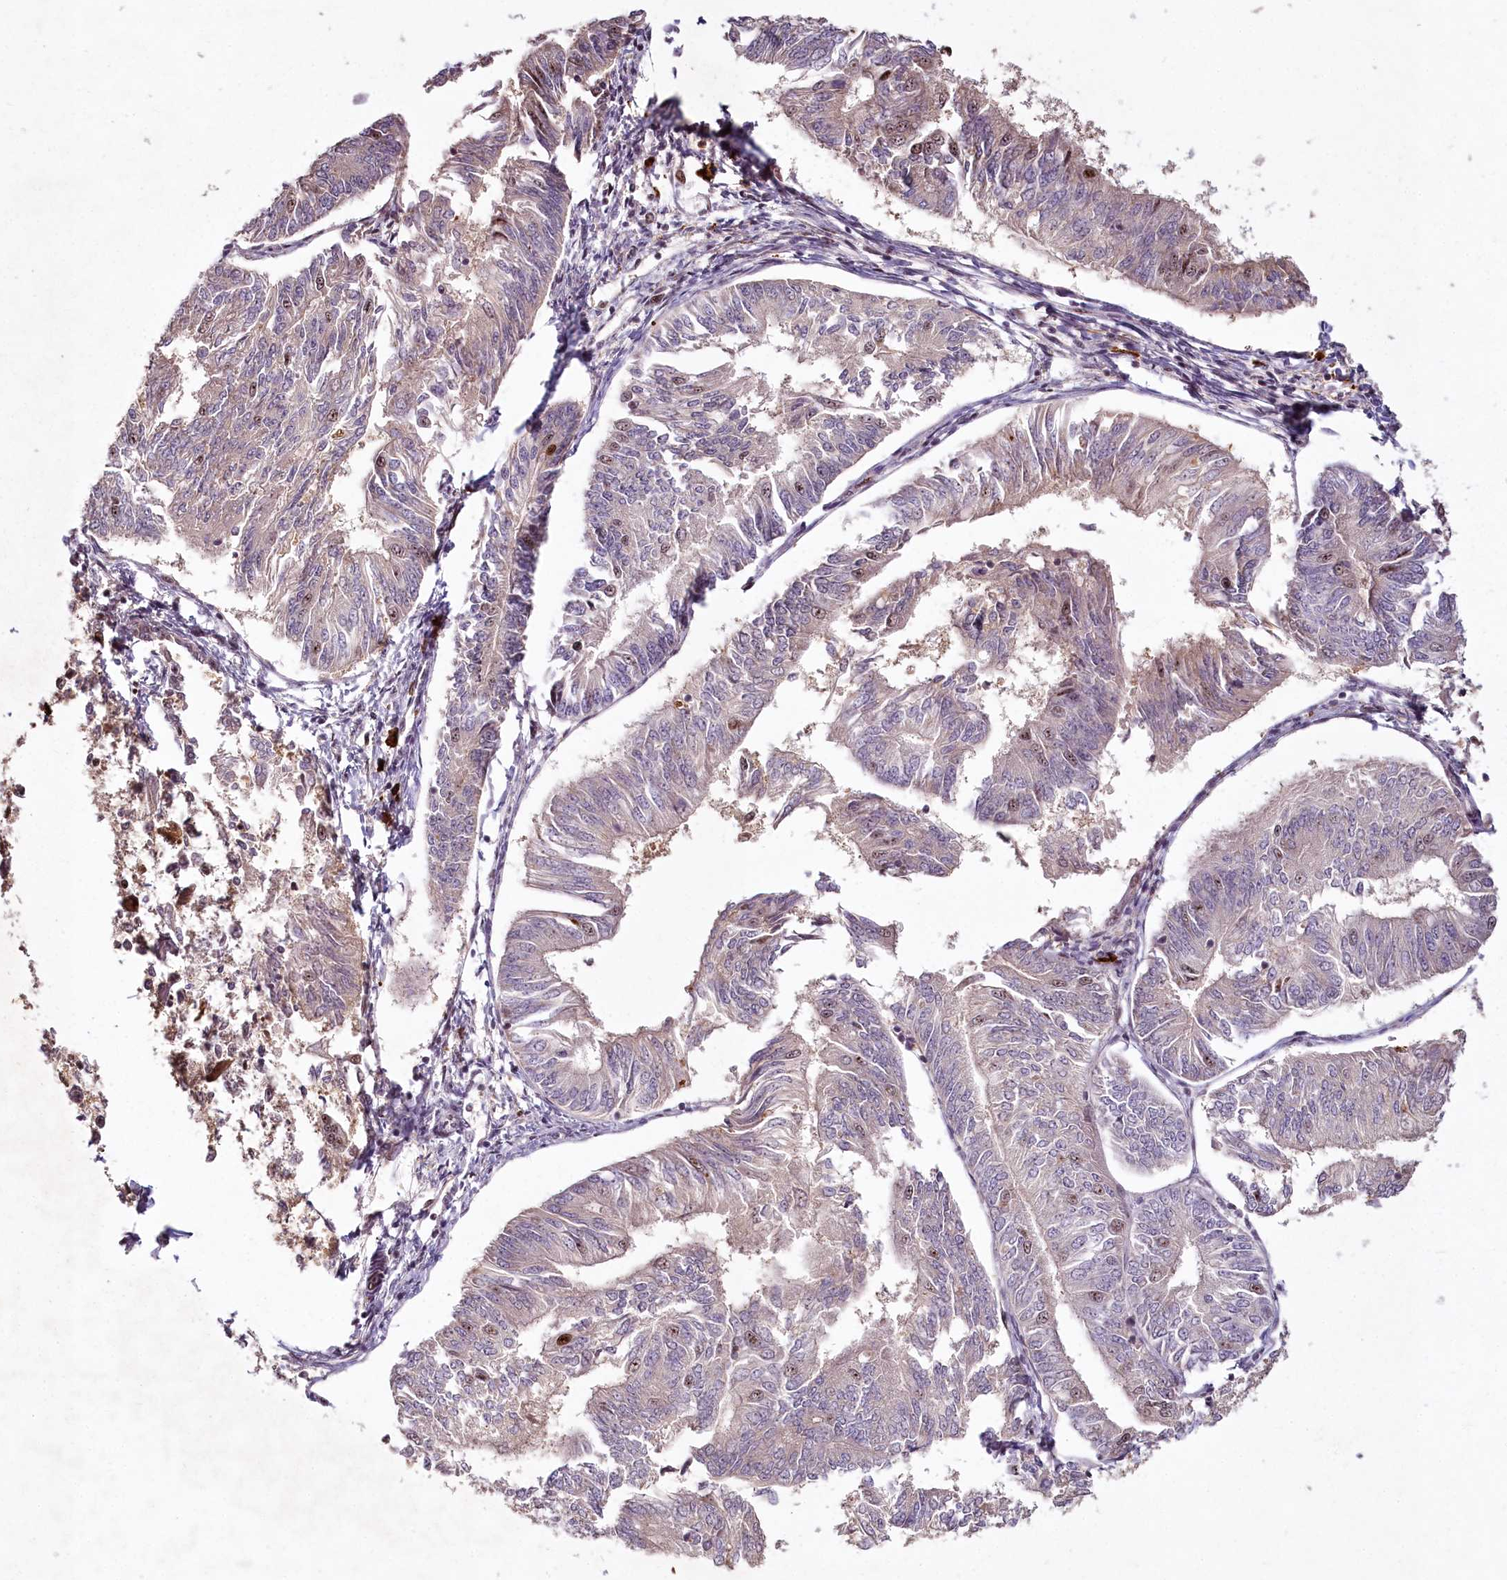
{"staining": {"intensity": "weak", "quantity": "<25%", "location": "nuclear"}, "tissue": "endometrial cancer", "cell_type": "Tumor cells", "image_type": "cancer", "snomed": [{"axis": "morphology", "description": "Adenocarcinoma, NOS"}, {"axis": "topography", "description": "Endometrium"}], "caption": "Immunohistochemistry histopathology image of human endometrial adenocarcinoma stained for a protein (brown), which displays no staining in tumor cells.", "gene": "PYROXD1", "patient": {"sex": "female", "age": 58}}